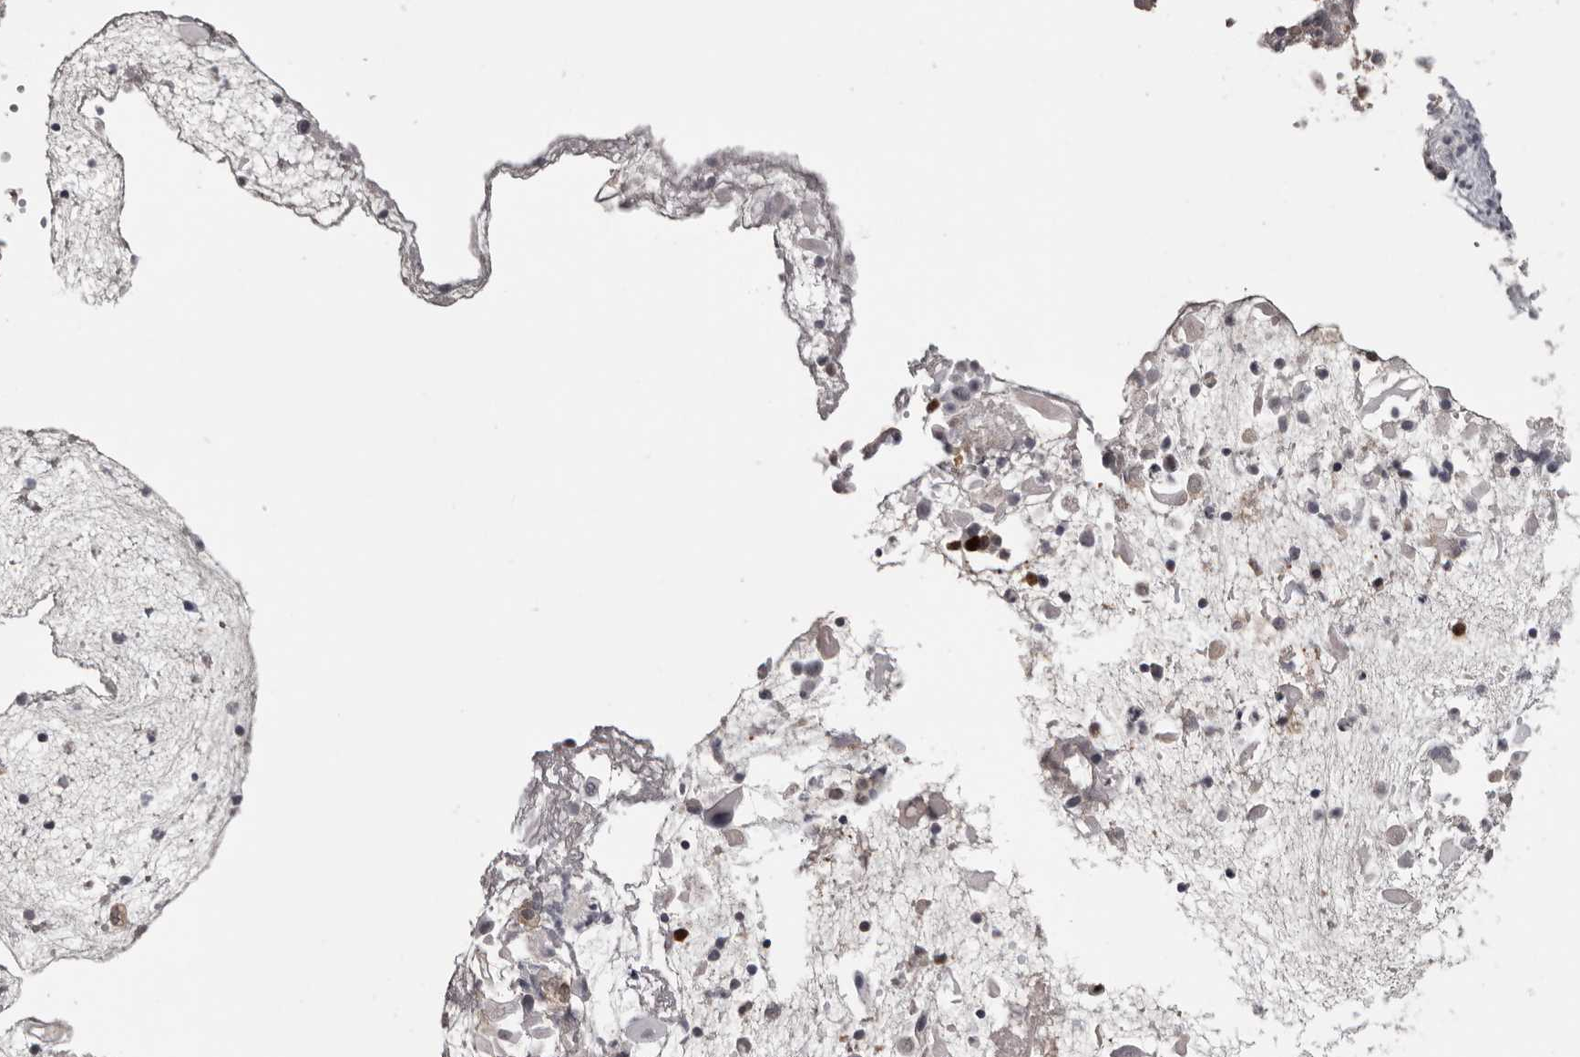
{"staining": {"intensity": "strong", "quantity": "25%-75%", "location": "nuclear"}, "tissue": "cervical cancer", "cell_type": "Tumor cells", "image_type": "cancer", "snomed": [{"axis": "morphology", "description": "Squamous cell carcinoma, NOS"}, {"axis": "topography", "description": "Cervix"}], "caption": "This is an image of IHC staining of cervical cancer (squamous cell carcinoma), which shows strong positivity in the nuclear of tumor cells.", "gene": "CDCA8", "patient": {"sex": "female", "age": 74}}